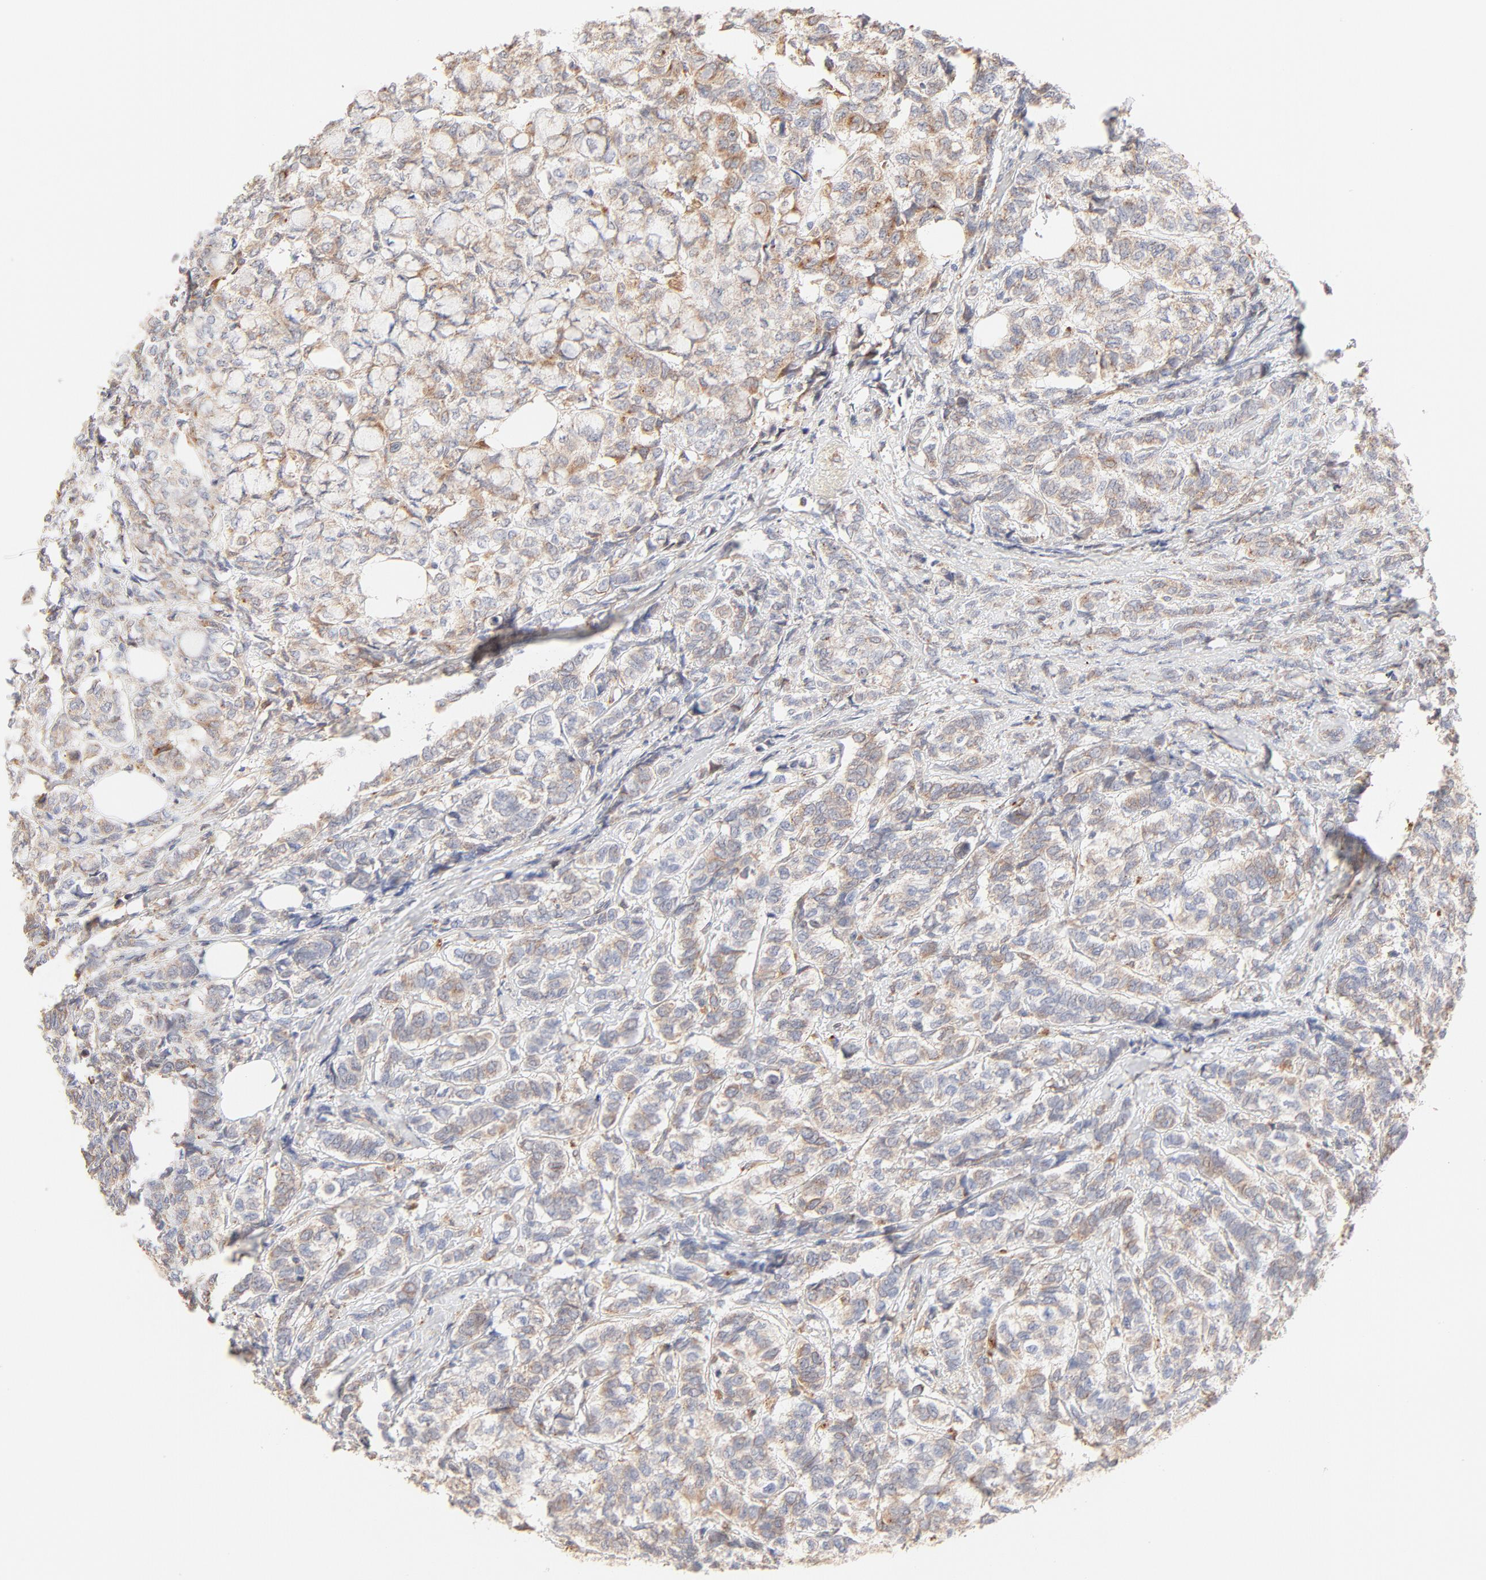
{"staining": {"intensity": "moderate", "quantity": ">75%", "location": "cytoplasmic/membranous"}, "tissue": "breast cancer", "cell_type": "Tumor cells", "image_type": "cancer", "snomed": [{"axis": "morphology", "description": "Lobular carcinoma"}, {"axis": "topography", "description": "Breast"}], "caption": "Immunohistochemistry of lobular carcinoma (breast) demonstrates medium levels of moderate cytoplasmic/membranous staining in about >75% of tumor cells. (IHC, brightfield microscopy, high magnification).", "gene": "PARP12", "patient": {"sex": "female", "age": 60}}